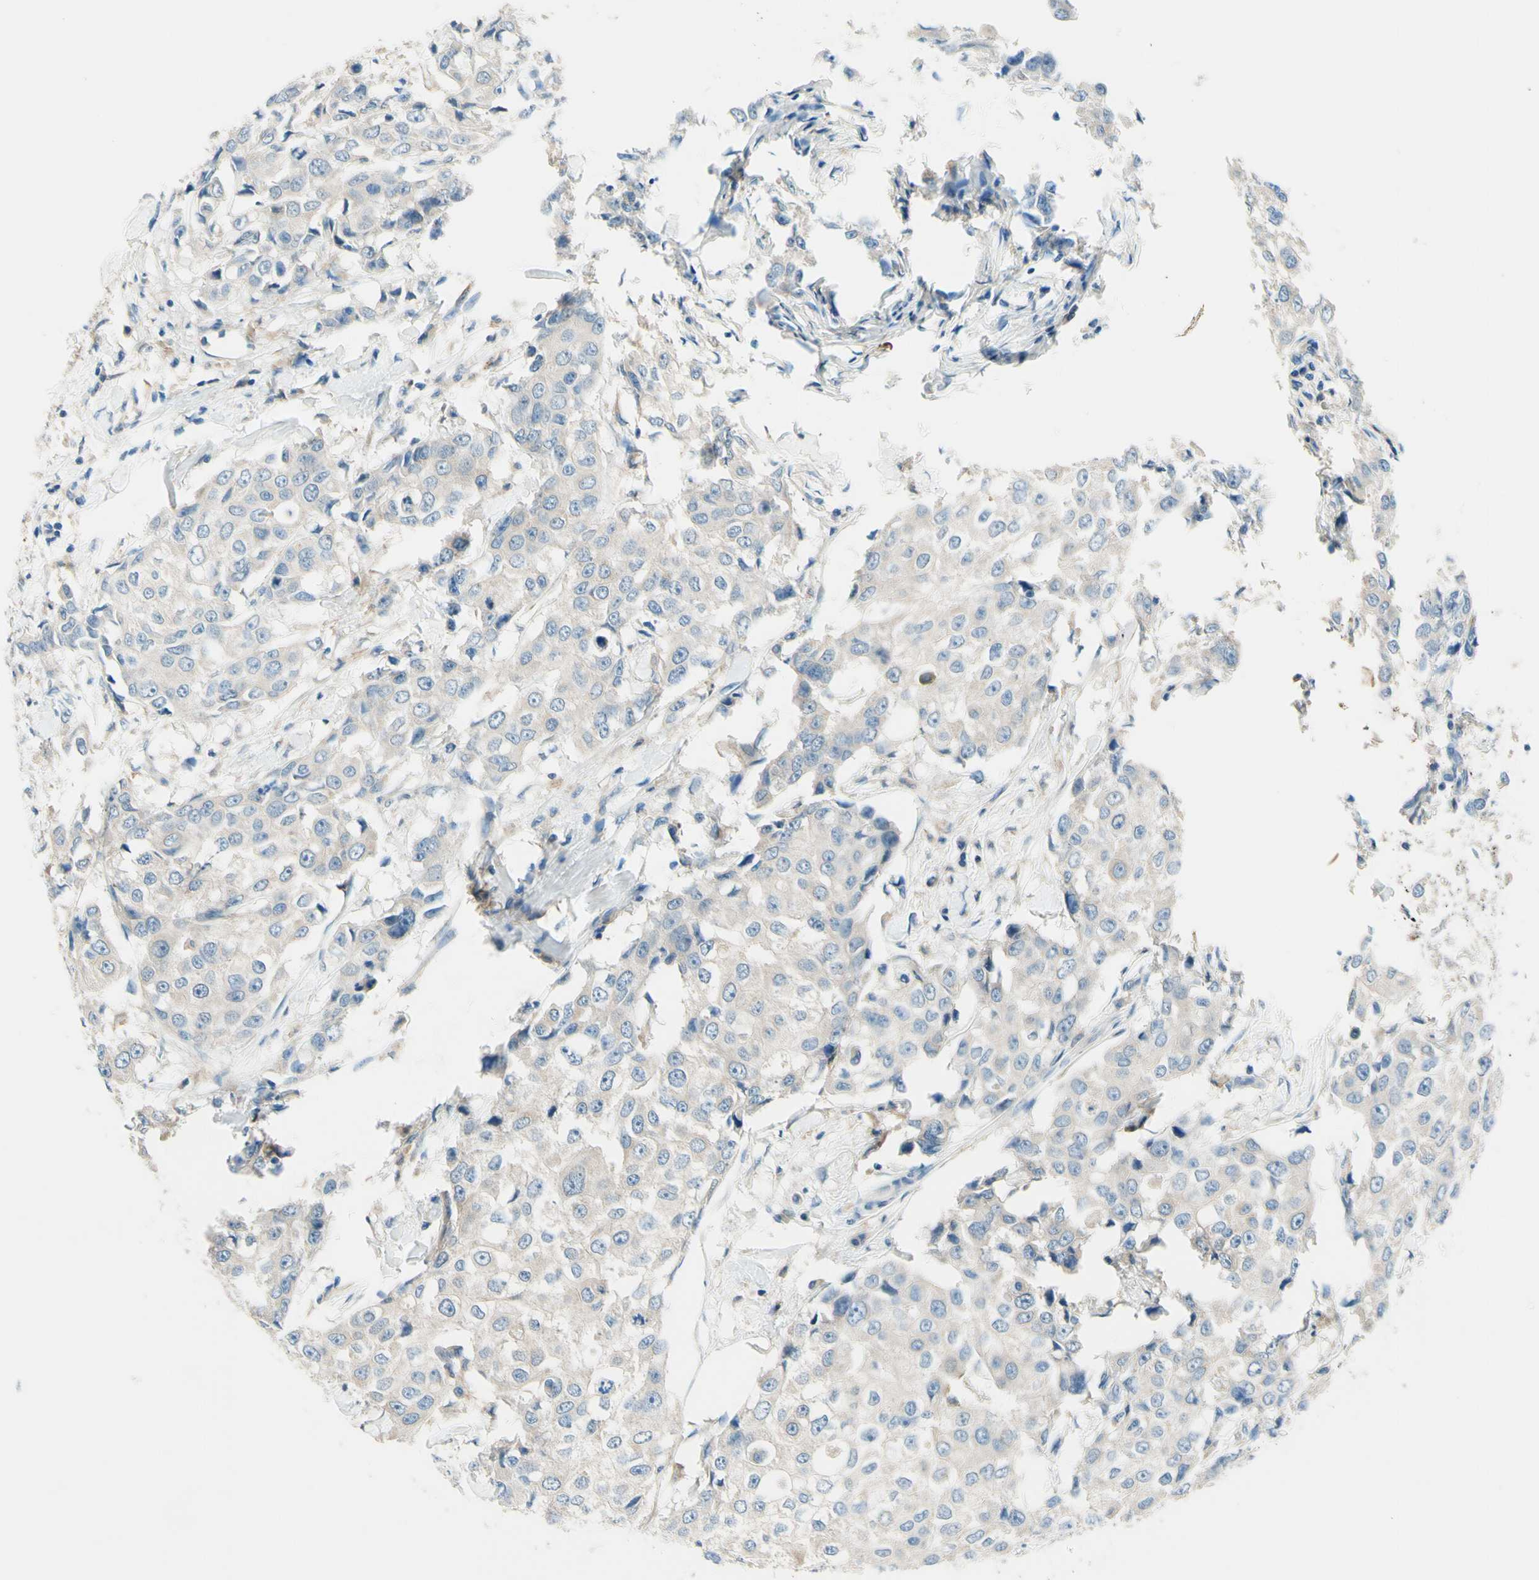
{"staining": {"intensity": "weak", "quantity": "<25%", "location": "cytoplasmic/membranous"}, "tissue": "breast cancer", "cell_type": "Tumor cells", "image_type": "cancer", "snomed": [{"axis": "morphology", "description": "Duct carcinoma"}, {"axis": "topography", "description": "Breast"}], "caption": "There is no significant positivity in tumor cells of breast cancer (intraductal carcinoma).", "gene": "SIGLEC9", "patient": {"sex": "female", "age": 27}}